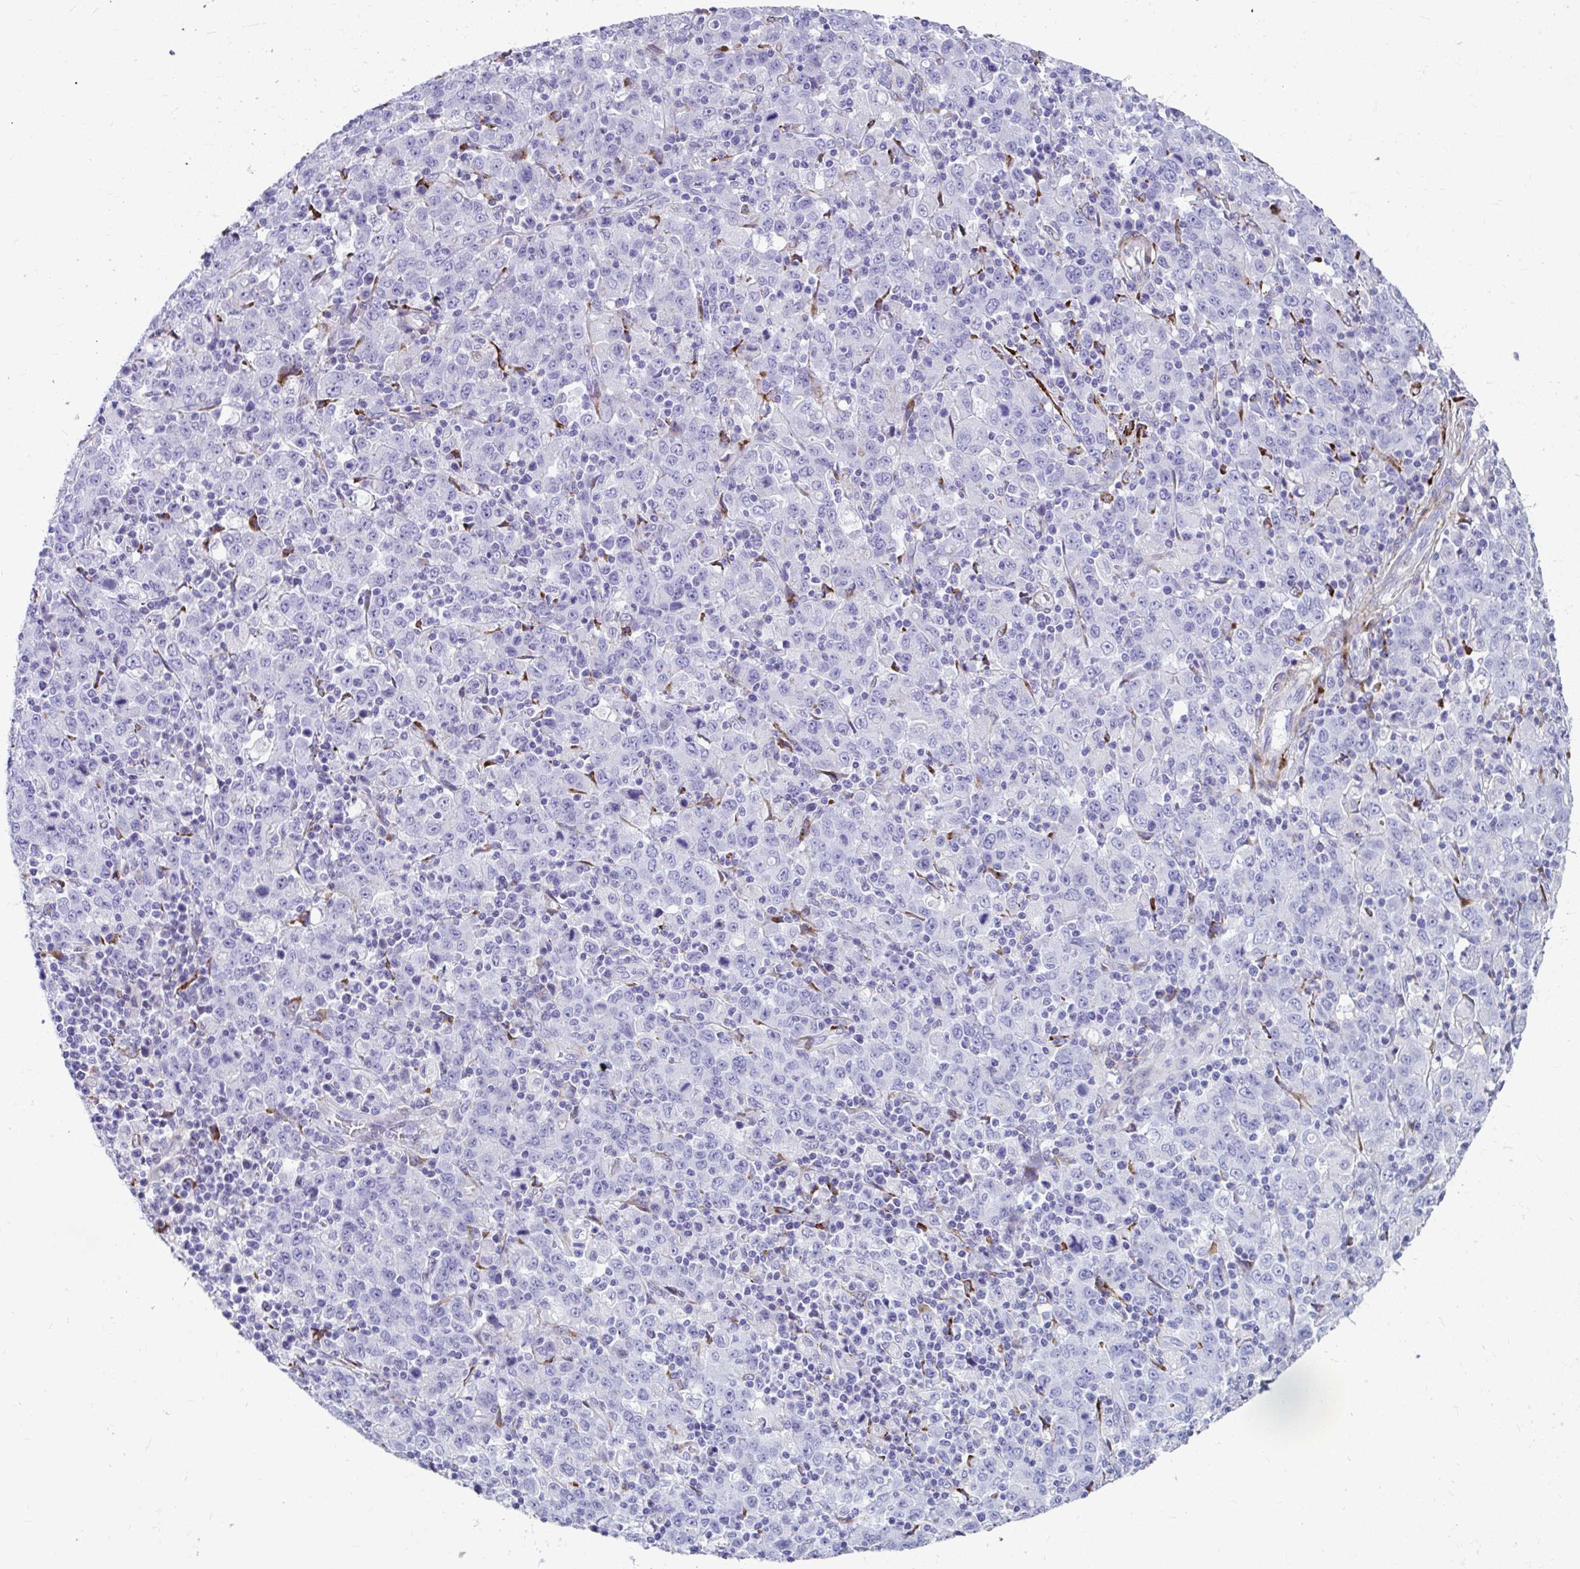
{"staining": {"intensity": "negative", "quantity": "none", "location": "none"}, "tissue": "stomach cancer", "cell_type": "Tumor cells", "image_type": "cancer", "snomed": [{"axis": "morphology", "description": "Adenocarcinoma, NOS"}, {"axis": "topography", "description": "Stomach, upper"}], "caption": "Human stomach cancer stained for a protein using immunohistochemistry shows no positivity in tumor cells.", "gene": "GRXCR2", "patient": {"sex": "male", "age": 69}}